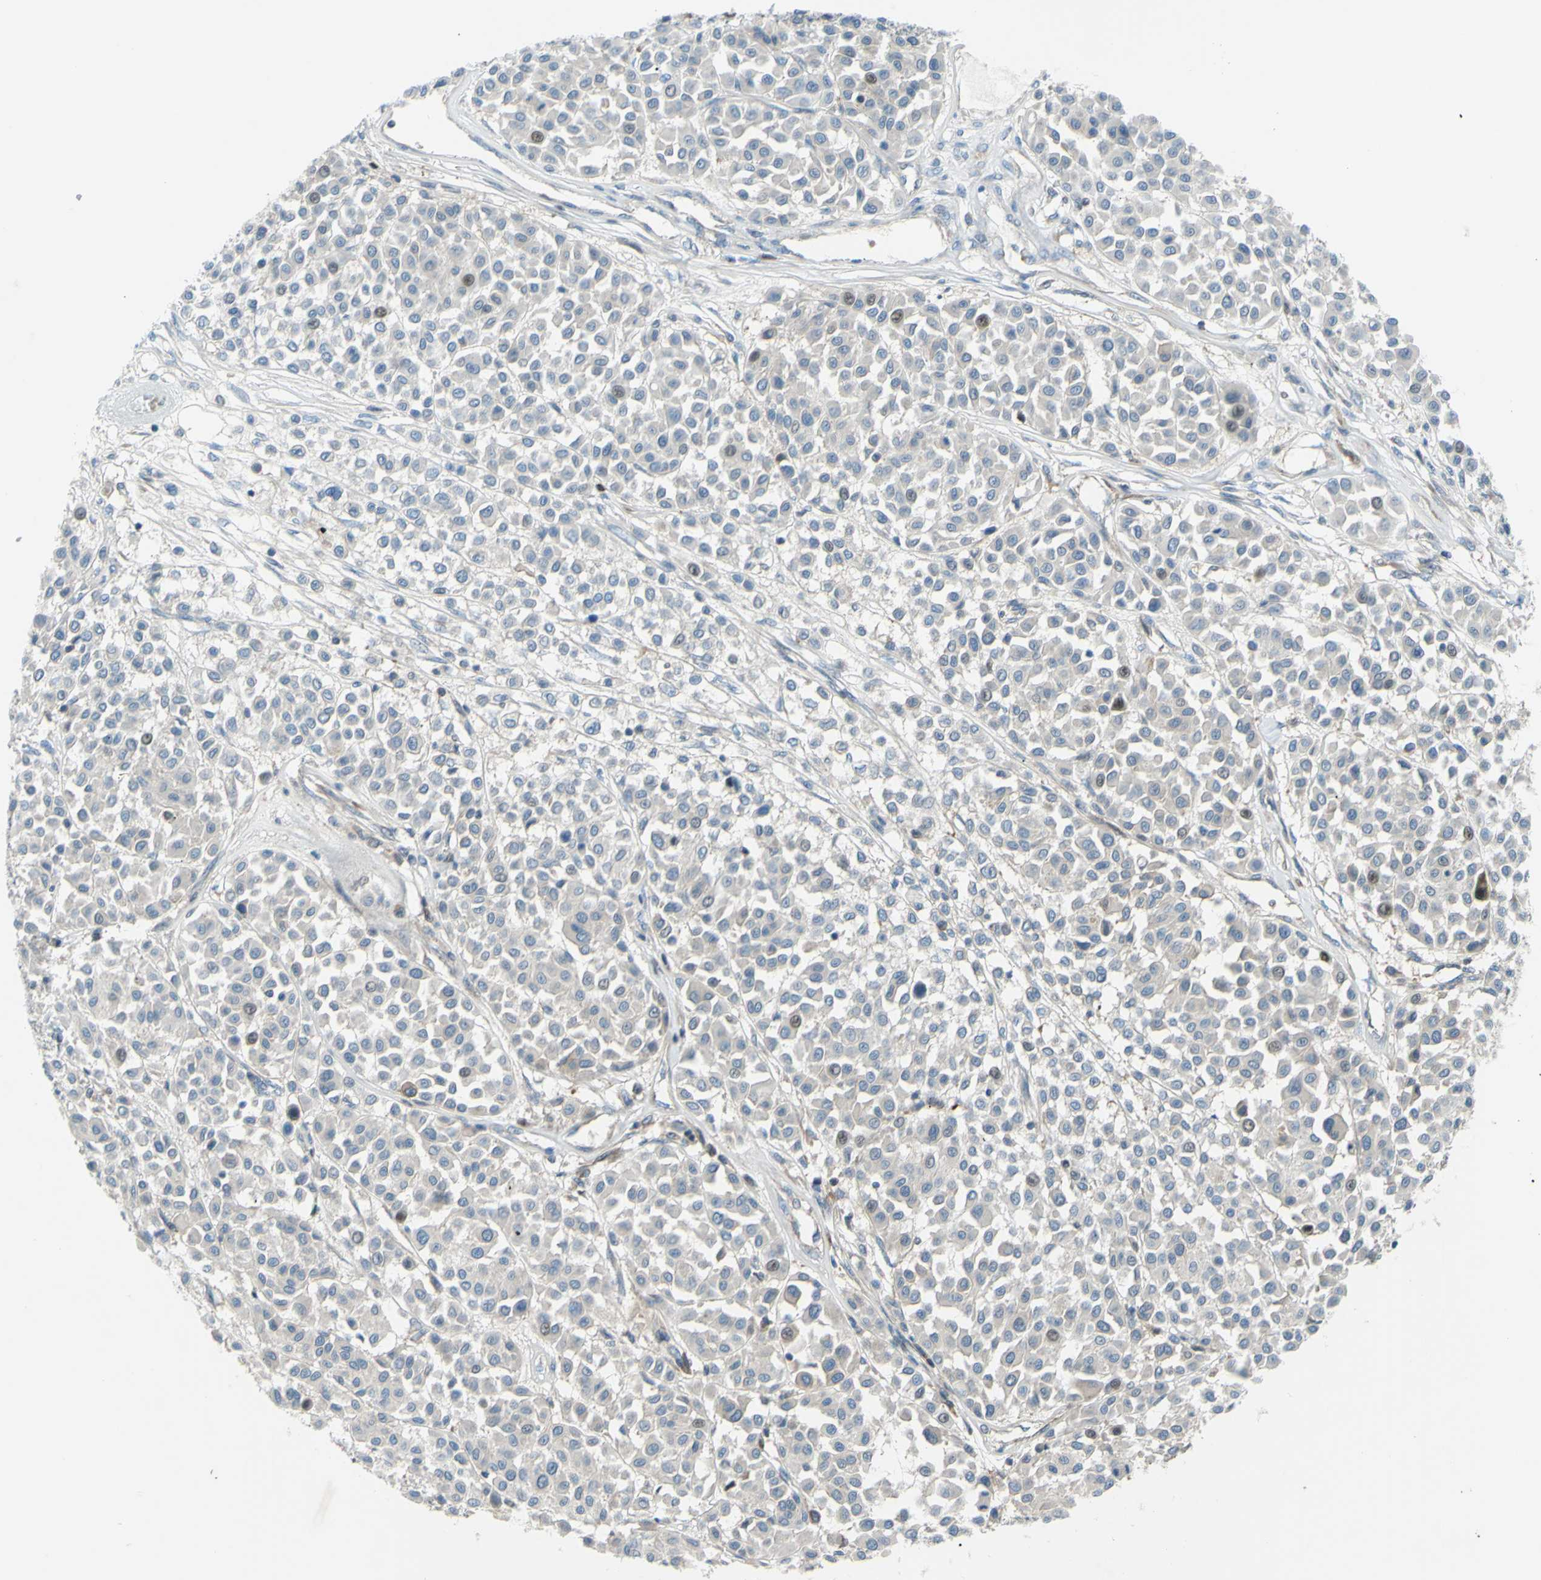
{"staining": {"intensity": "negative", "quantity": "none", "location": "none"}, "tissue": "melanoma", "cell_type": "Tumor cells", "image_type": "cancer", "snomed": [{"axis": "morphology", "description": "Malignant melanoma, Metastatic site"}, {"axis": "topography", "description": "Soft tissue"}], "caption": "DAB immunohistochemical staining of human melanoma shows no significant expression in tumor cells.", "gene": "PAK2", "patient": {"sex": "male", "age": 41}}